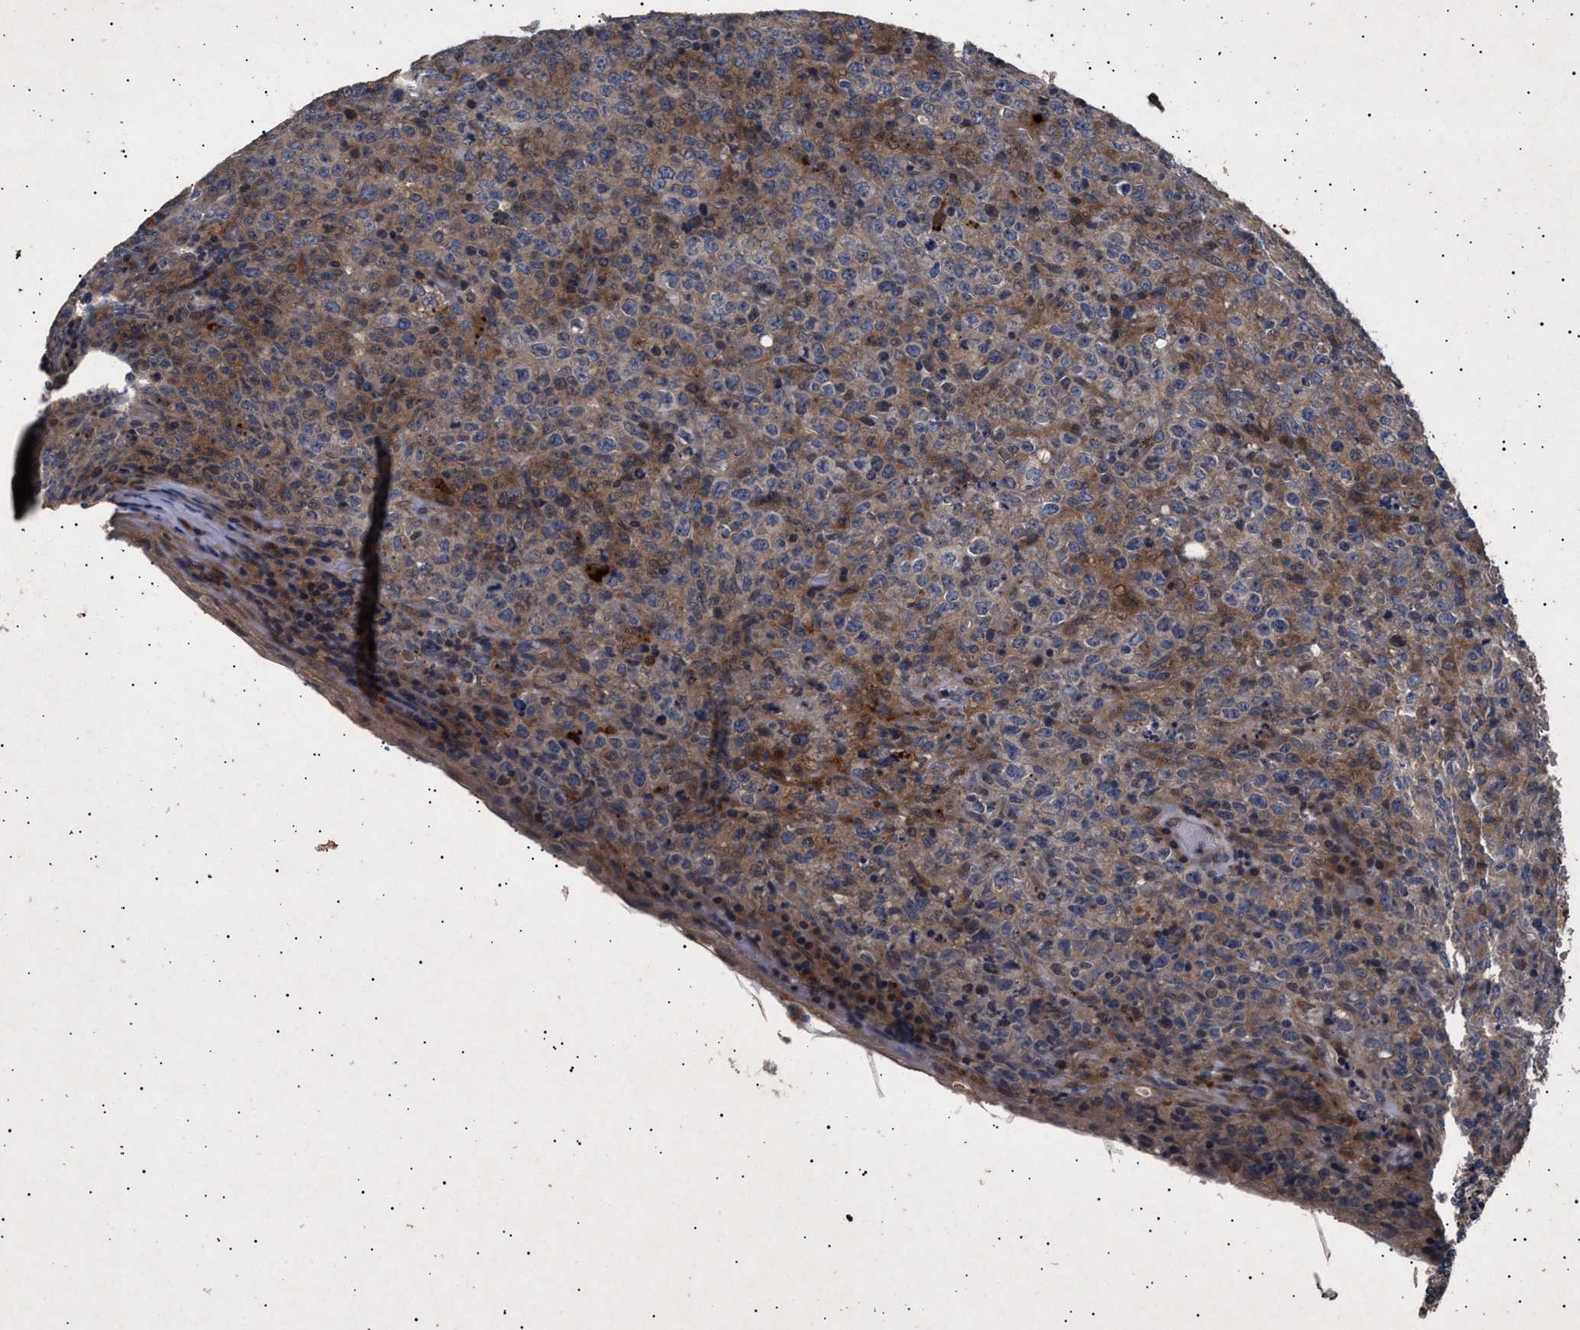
{"staining": {"intensity": "weak", "quantity": "<25%", "location": "cytoplasmic/membranous"}, "tissue": "lymphoma", "cell_type": "Tumor cells", "image_type": "cancer", "snomed": [{"axis": "morphology", "description": "Malignant lymphoma, non-Hodgkin's type, High grade"}, {"axis": "topography", "description": "Tonsil"}], "caption": "DAB immunohistochemical staining of human high-grade malignant lymphoma, non-Hodgkin's type shows no significant staining in tumor cells.", "gene": "ITGB5", "patient": {"sex": "female", "age": 36}}